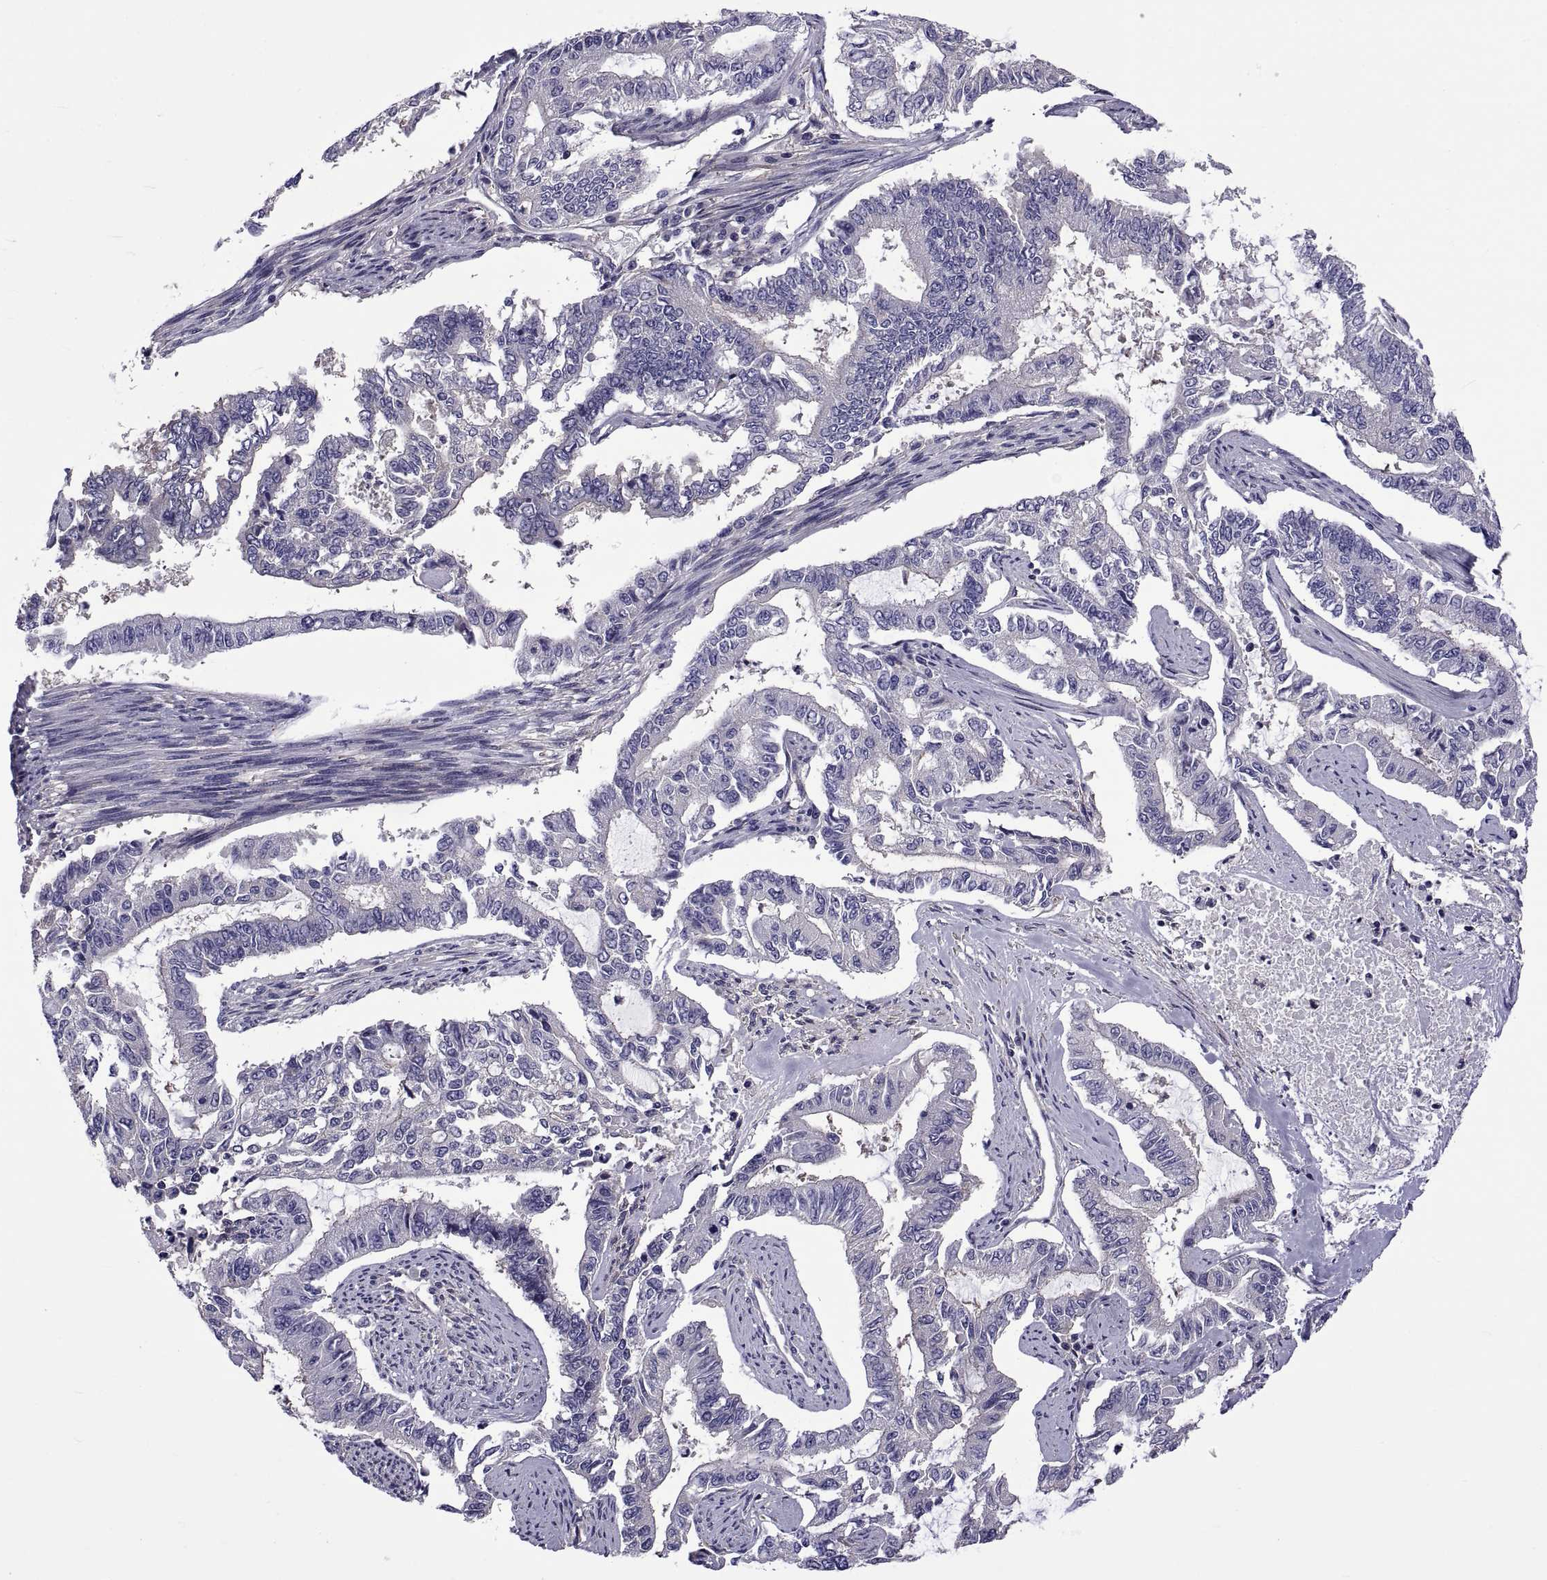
{"staining": {"intensity": "negative", "quantity": "none", "location": "none"}, "tissue": "endometrial cancer", "cell_type": "Tumor cells", "image_type": "cancer", "snomed": [{"axis": "morphology", "description": "Adenocarcinoma, NOS"}, {"axis": "topography", "description": "Uterus"}], "caption": "Immunohistochemical staining of endometrial cancer displays no significant expression in tumor cells.", "gene": "TMC3", "patient": {"sex": "female", "age": 59}}